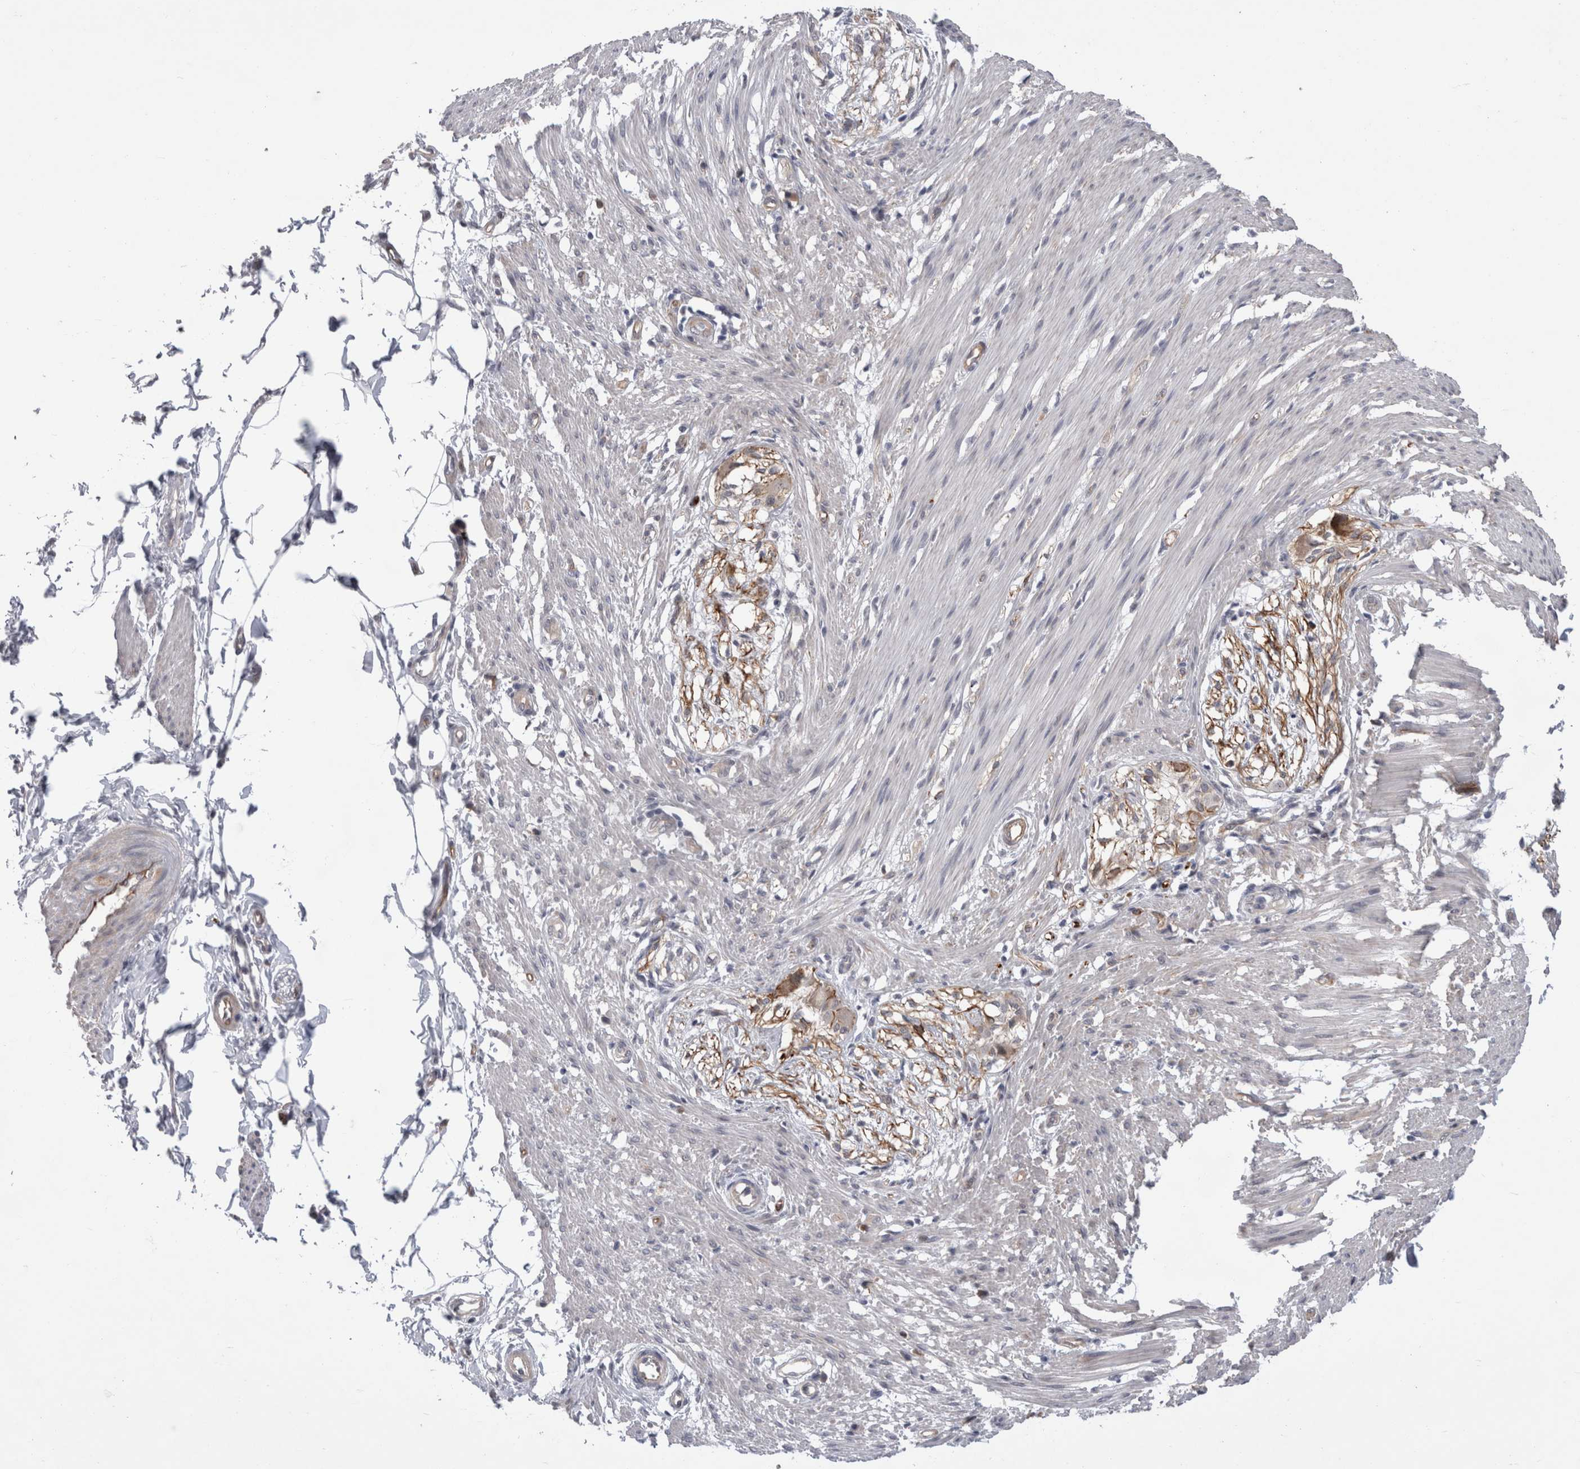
{"staining": {"intensity": "moderate", "quantity": "<25%", "location": "cytoplasmic/membranous"}, "tissue": "smooth muscle", "cell_type": "Smooth muscle cells", "image_type": "normal", "snomed": [{"axis": "morphology", "description": "Normal tissue, NOS"}, {"axis": "morphology", "description": "Adenocarcinoma, NOS"}, {"axis": "topography", "description": "Smooth muscle"}, {"axis": "topography", "description": "Colon"}], "caption": "A histopathology image of human smooth muscle stained for a protein reveals moderate cytoplasmic/membranous brown staining in smooth muscle cells.", "gene": "FAM83H", "patient": {"sex": "male", "age": 14}}